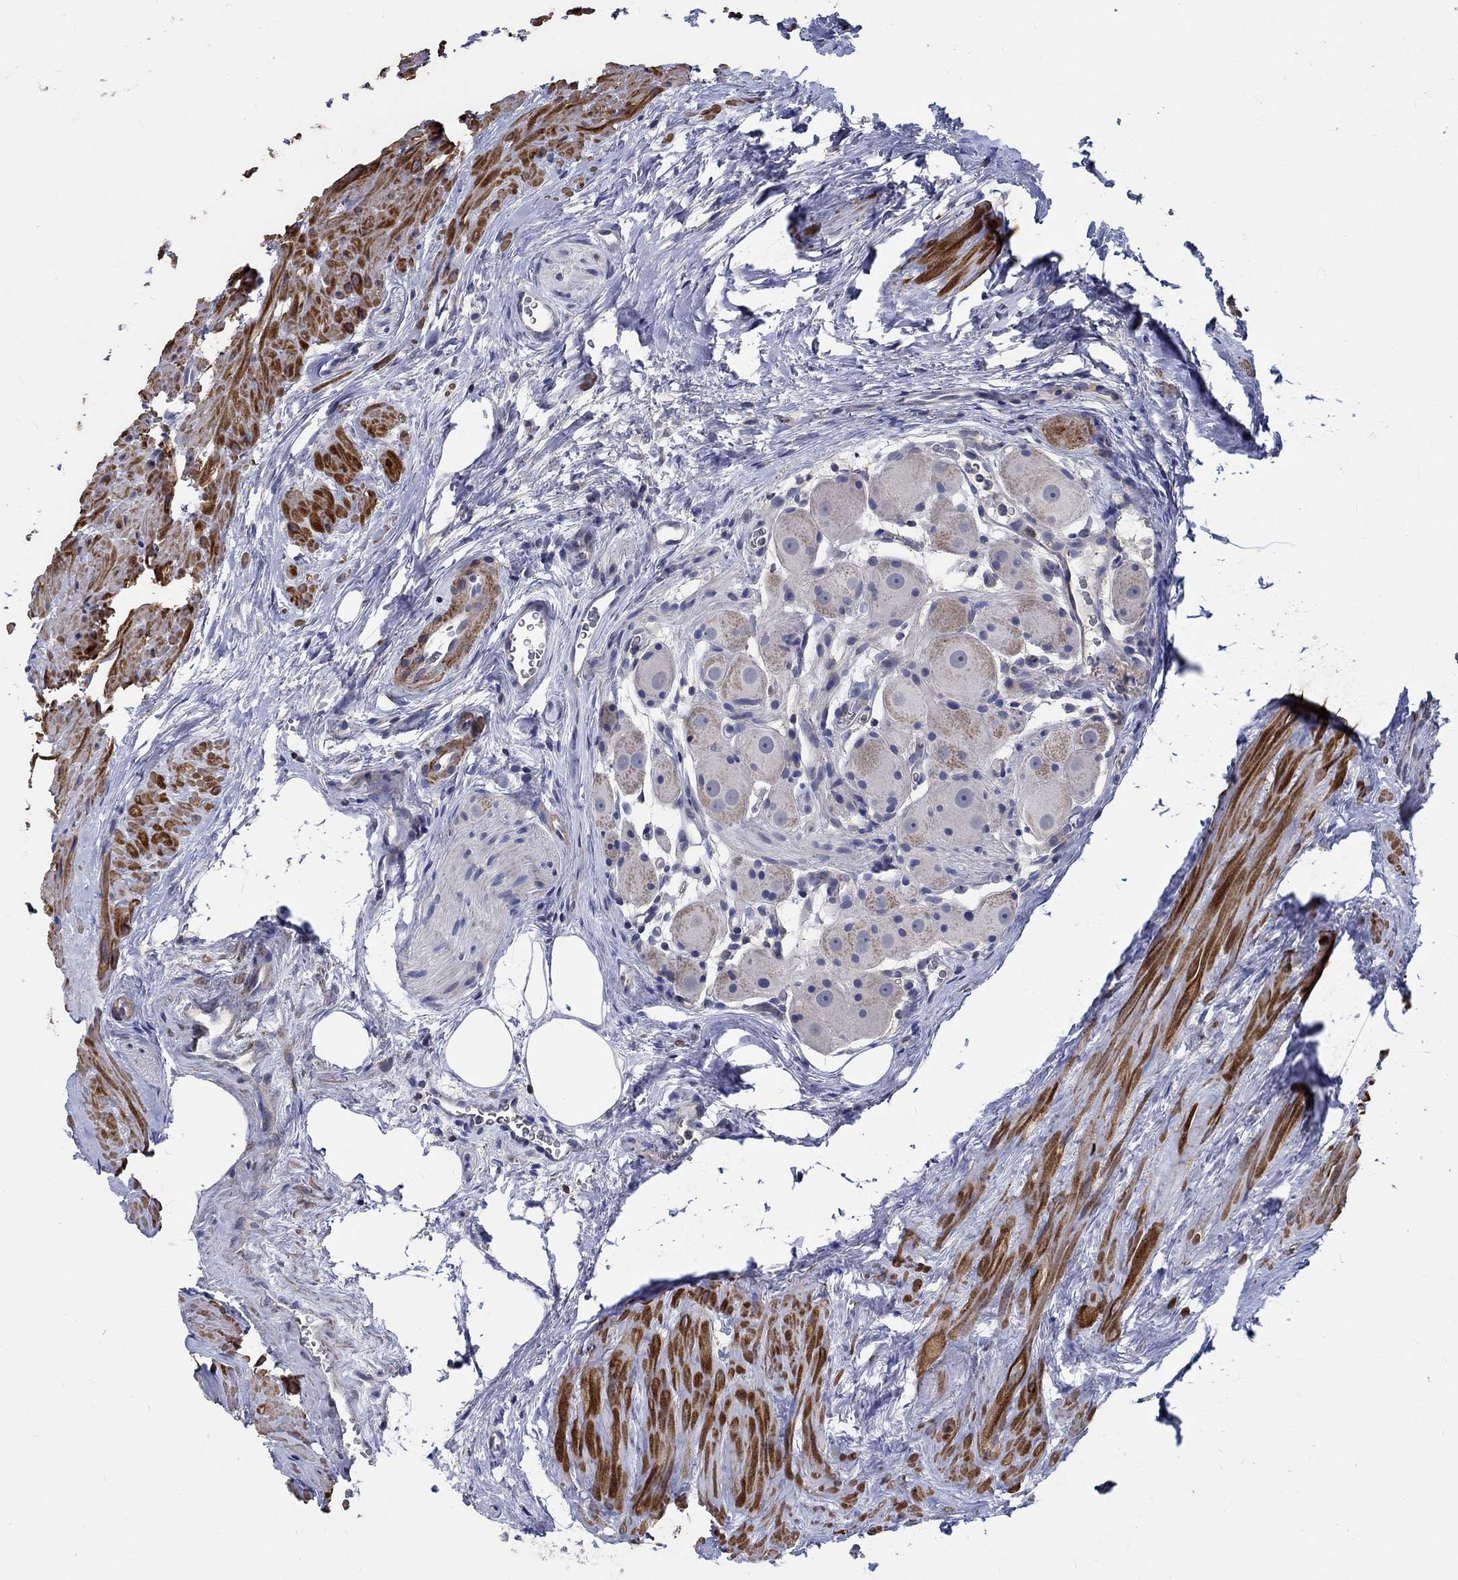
{"staining": {"intensity": "negative", "quantity": "none", "location": "none"}, "tissue": "prostate cancer", "cell_type": "Tumor cells", "image_type": "cancer", "snomed": [{"axis": "morphology", "description": "Adenocarcinoma, NOS"}, {"axis": "morphology", "description": "Adenocarcinoma, High grade"}, {"axis": "topography", "description": "Prostate"}], "caption": "Tumor cells show no significant protein staining in adenocarcinoma (prostate).", "gene": "TNFAIP8L3", "patient": {"sex": "male", "age": 64}}